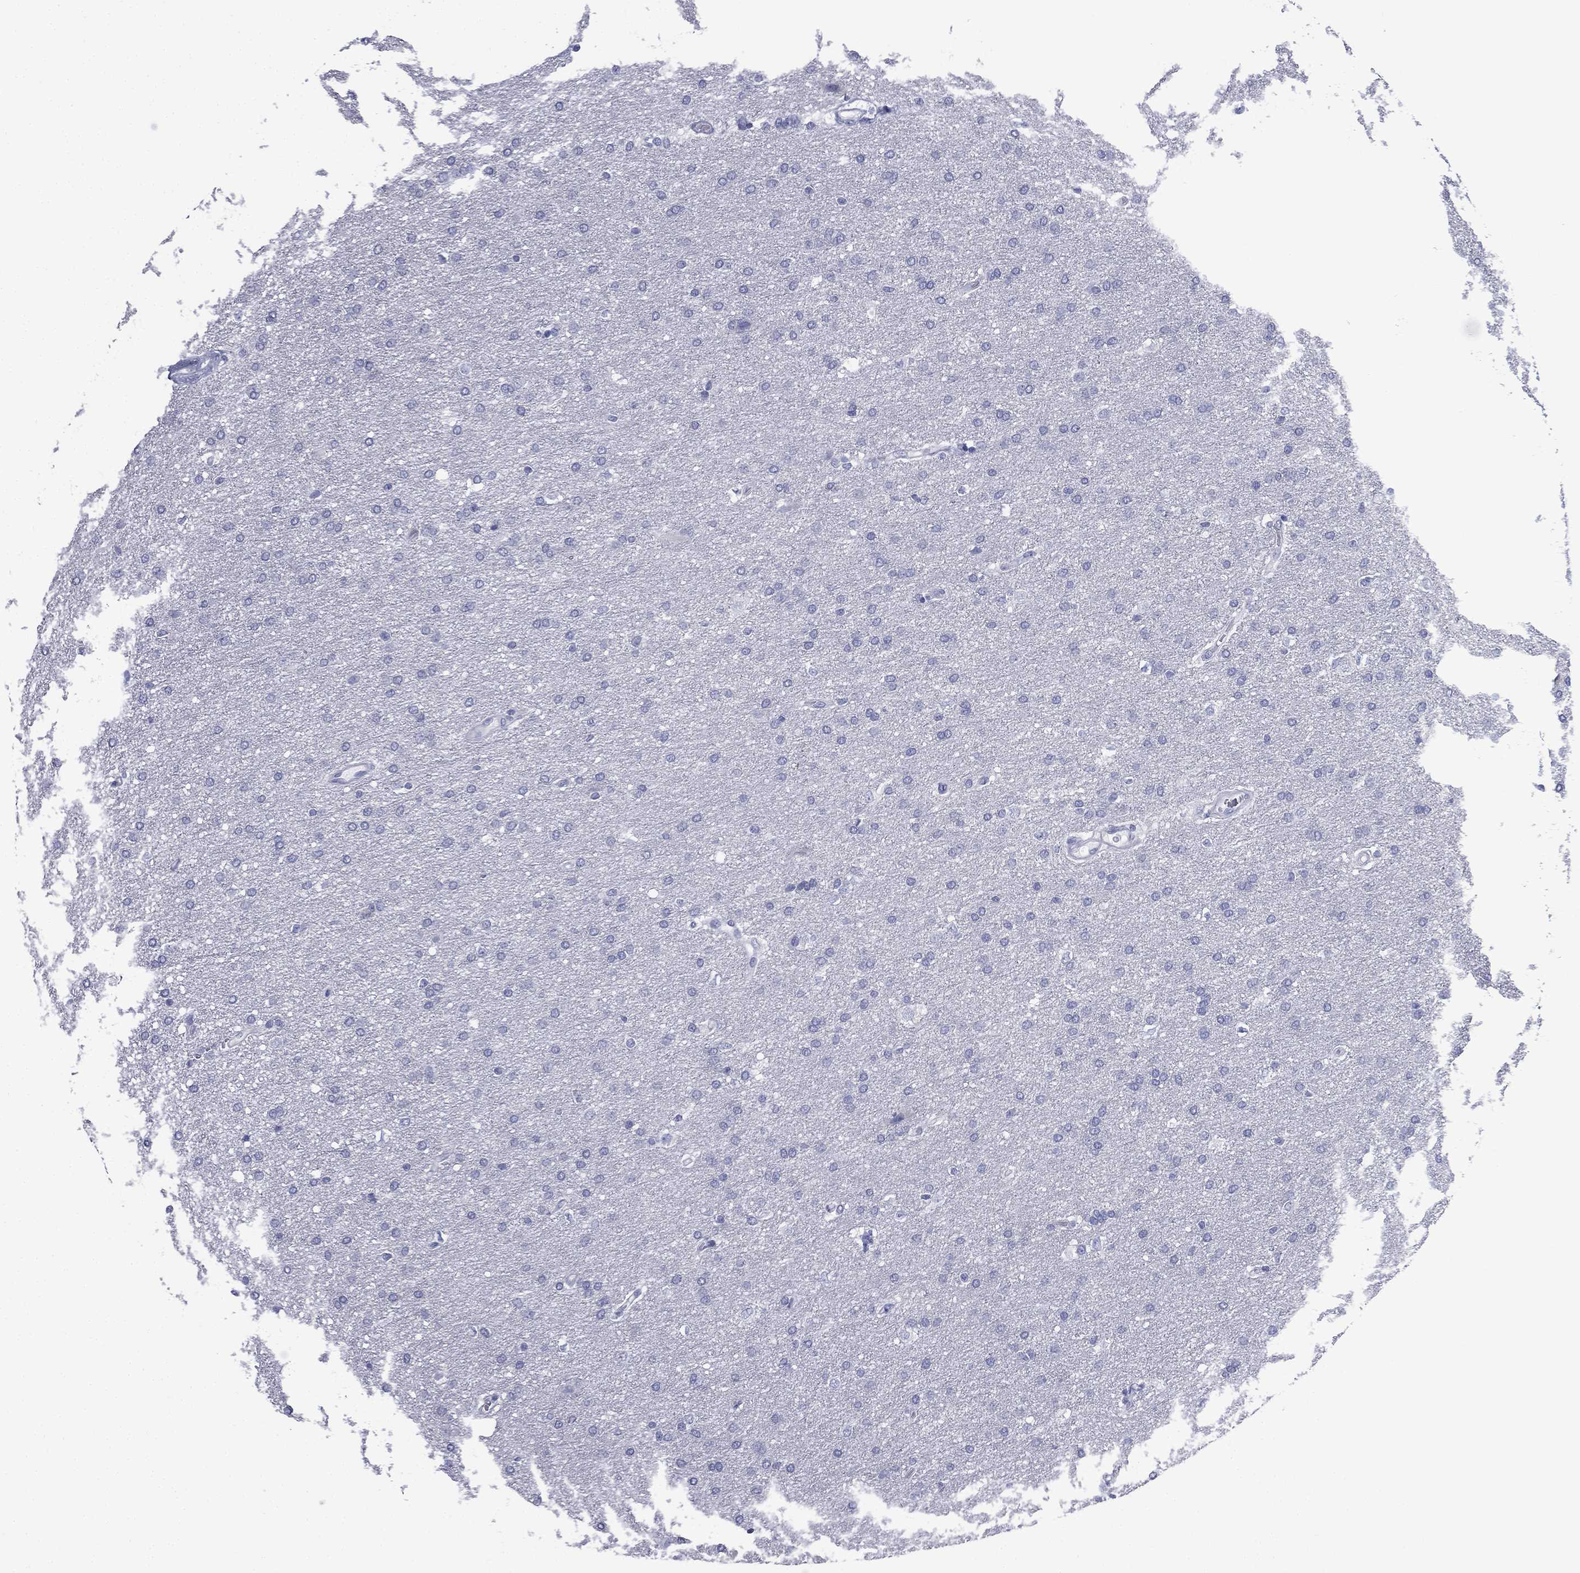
{"staining": {"intensity": "negative", "quantity": "none", "location": "none"}, "tissue": "glioma", "cell_type": "Tumor cells", "image_type": "cancer", "snomed": [{"axis": "morphology", "description": "Glioma, malignant, Low grade"}, {"axis": "topography", "description": "Brain"}], "caption": "Immunohistochemical staining of human glioma demonstrates no significant positivity in tumor cells. (IHC, brightfield microscopy, high magnification).", "gene": "FCER2", "patient": {"sex": "female", "age": 37}}